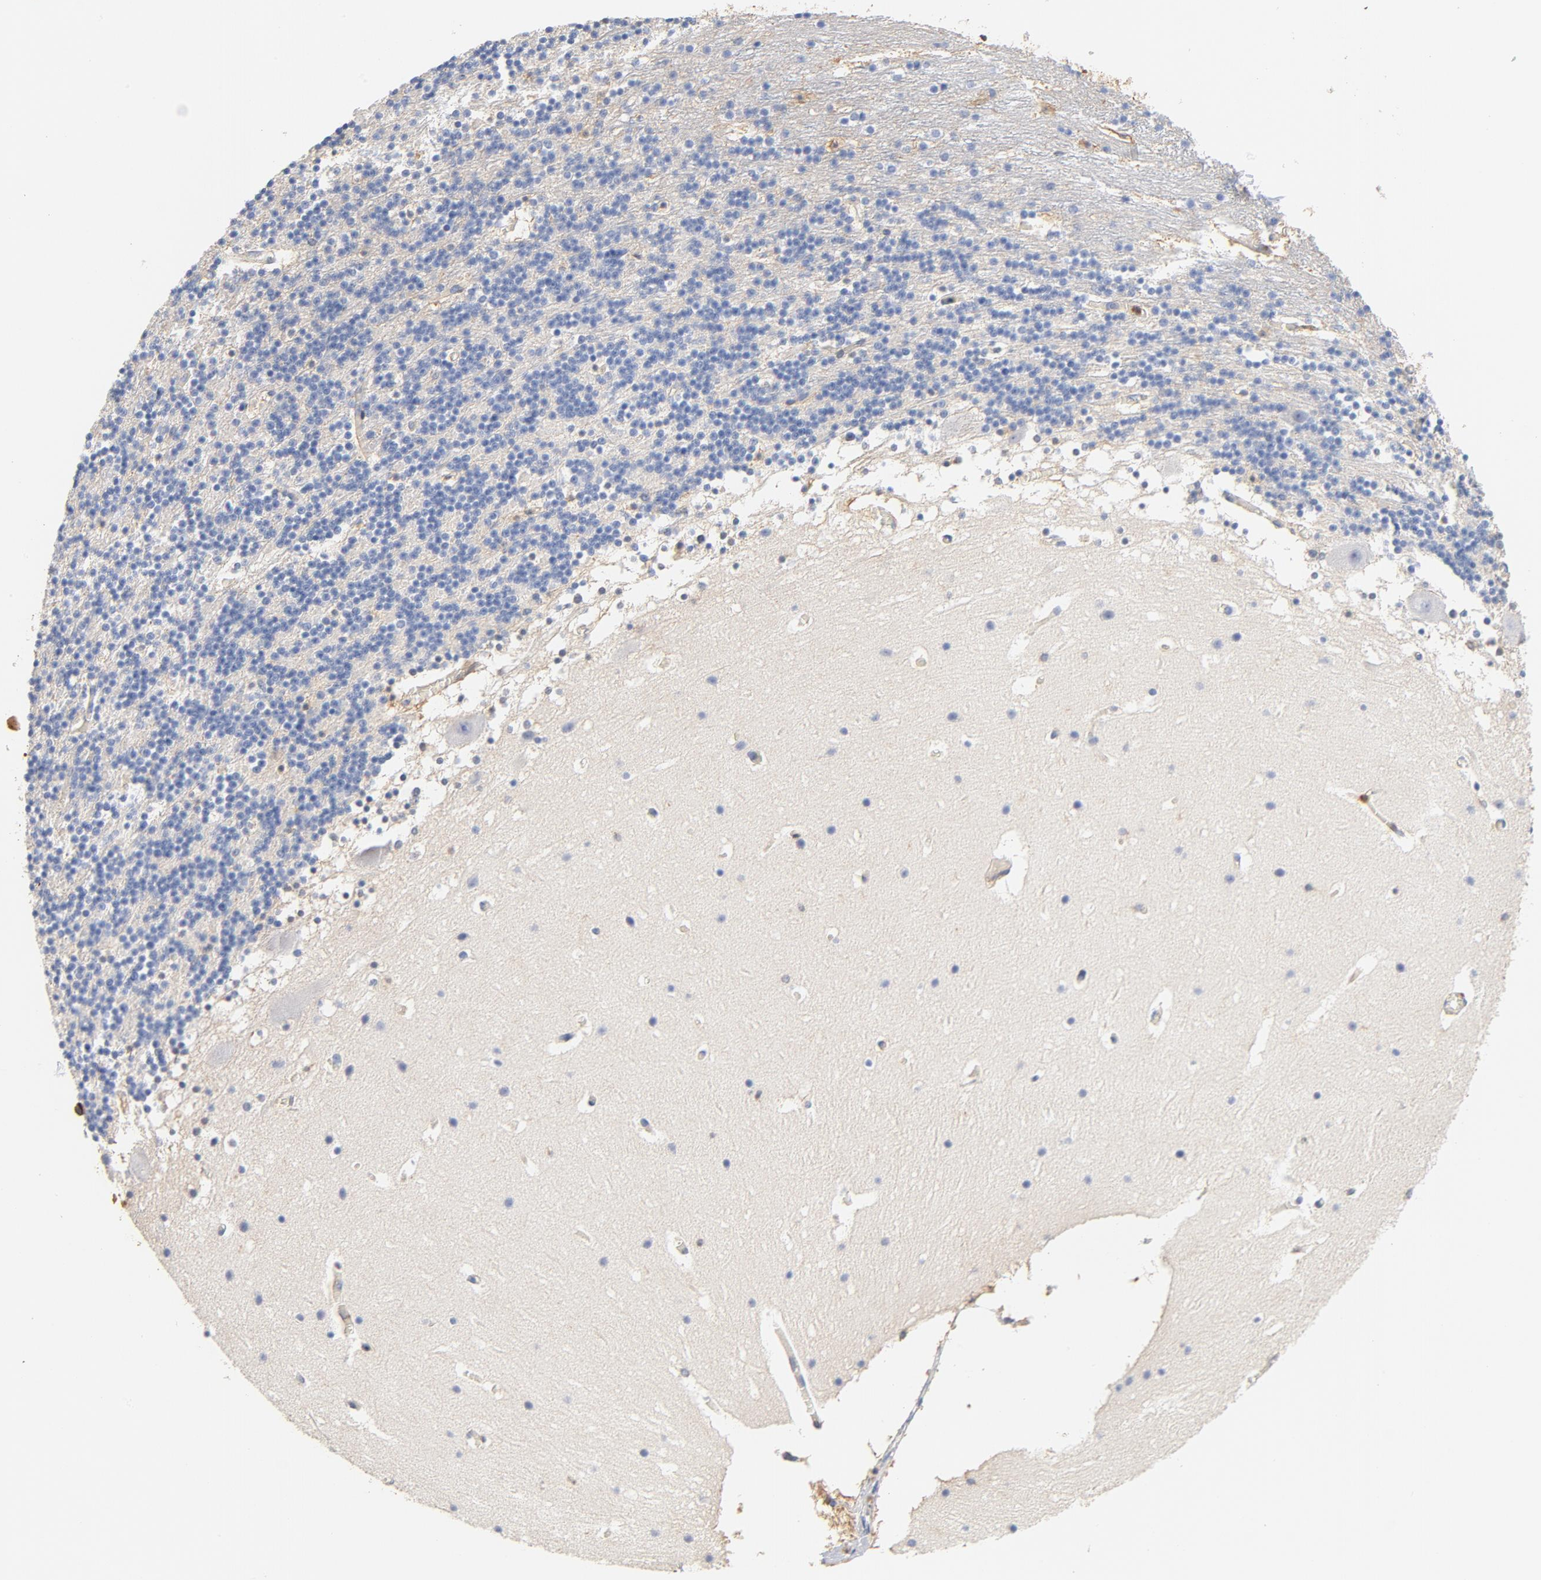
{"staining": {"intensity": "moderate", "quantity": "<25%", "location": "nuclear"}, "tissue": "cerebellum", "cell_type": "Cells in granular layer", "image_type": "normal", "snomed": [{"axis": "morphology", "description": "Normal tissue, NOS"}, {"axis": "topography", "description": "Cerebellum"}], "caption": "A brown stain shows moderate nuclear staining of a protein in cells in granular layer of normal human cerebellum. (brown staining indicates protein expression, while blue staining denotes nuclei).", "gene": "EZR", "patient": {"sex": "male", "age": 45}}